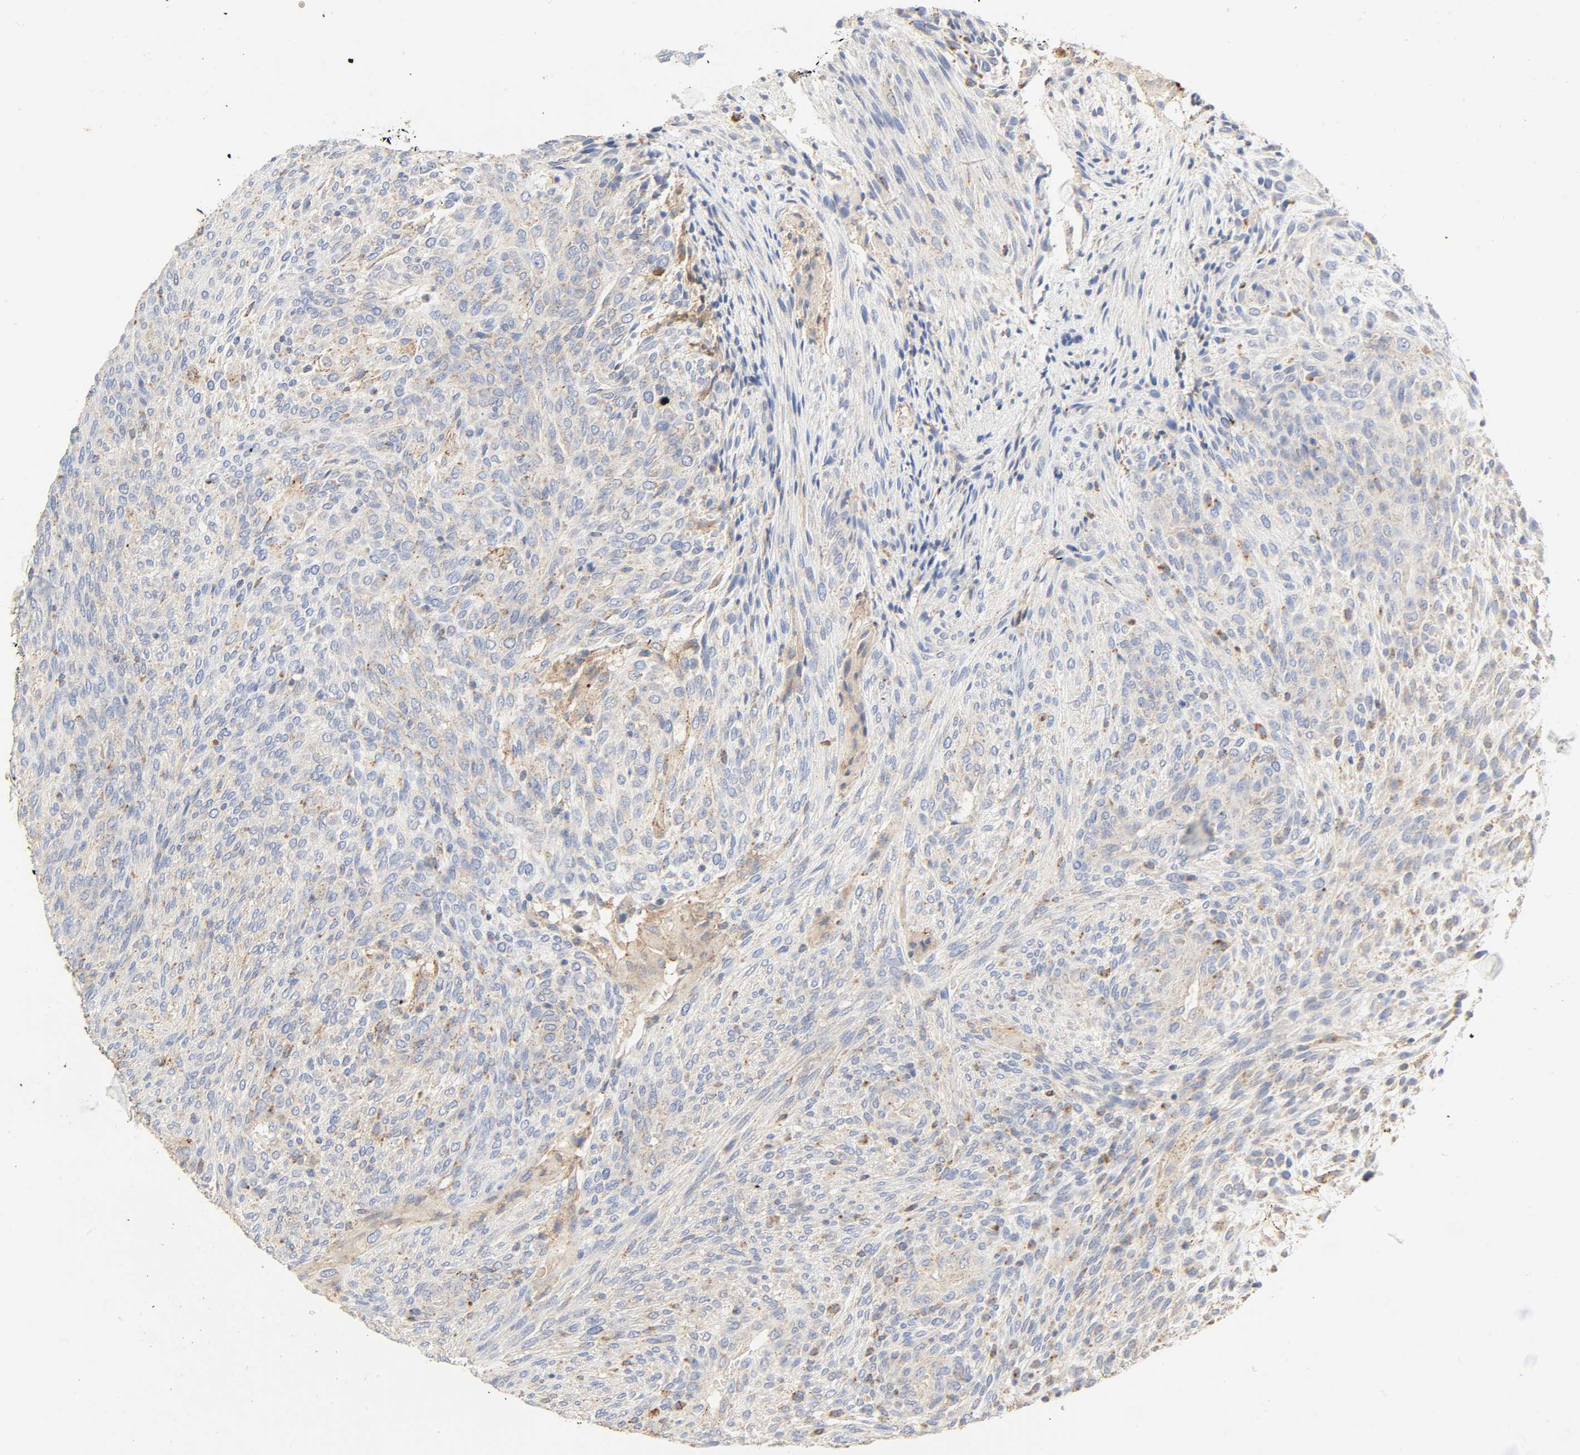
{"staining": {"intensity": "weak", "quantity": "25%-75%", "location": "cytoplasmic/membranous"}, "tissue": "glioma", "cell_type": "Tumor cells", "image_type": "cancer", "snomed": [{"axis": "morphology", "description": "Glioma, malignant, High grade"}, {"axis": "topography", "description": "Cerebral cortex"}], "caption": "This micrograph displays malignant glioma (high-grade) stained with immunohistochemistry (IHC) to label a protein in brown. The cytoplasmic/membranous of tumor cells show weak positivity for the protein. Nuclei are counter-stained blue.", "gene": "CAMK2A", "patient": {"sex": "female", "age": 55}}